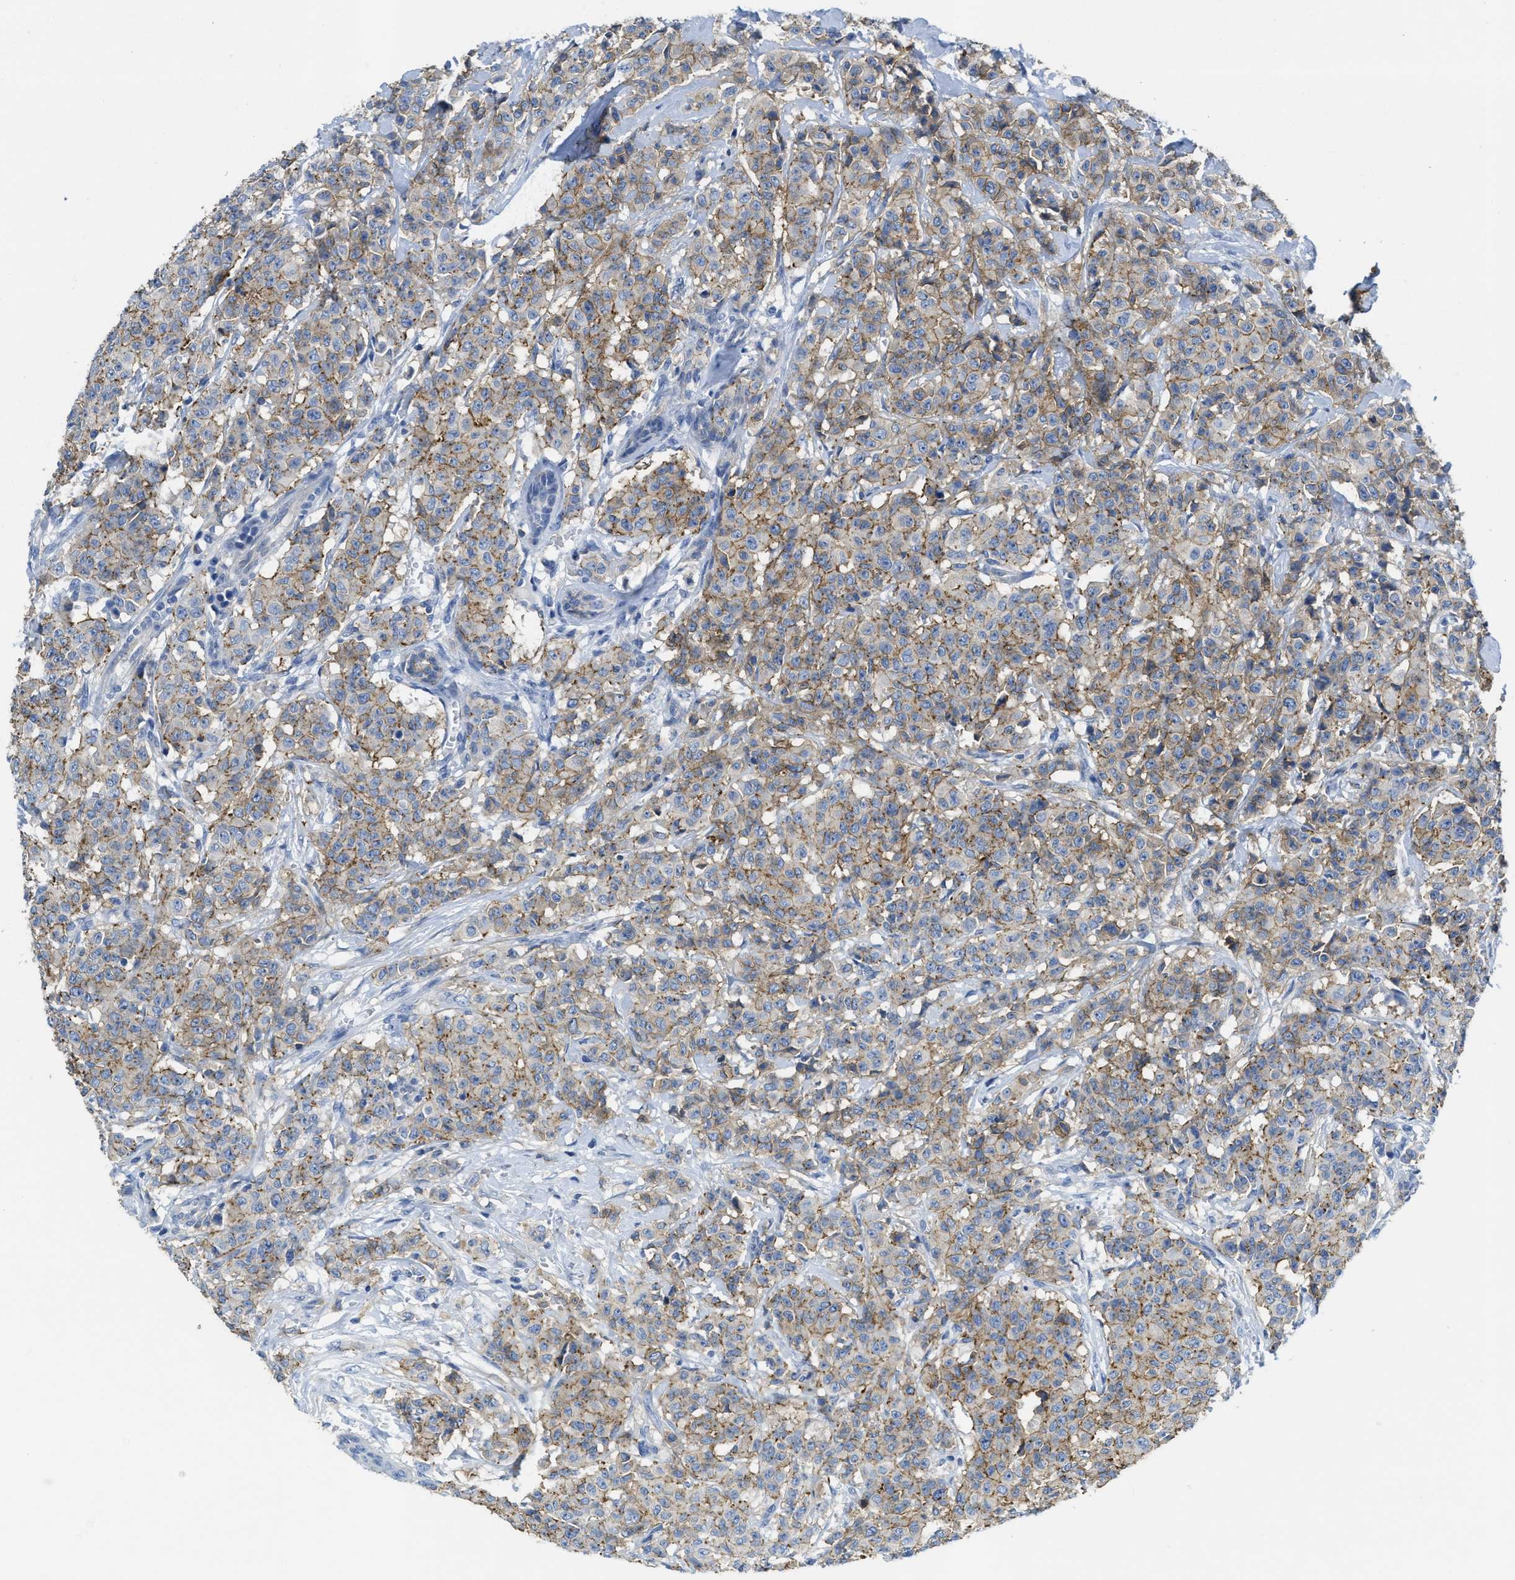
{"staining": {"intensity": "moderate", "quantity": ">75%", "location": "cytoplasmic/membranous"}, "tissue": "breast cancer", "cell_type": "Tumor cells", "image_type": "cancer", "snomed": [{"axis": "morphology", "description": "Normal tissue, NOS"}, {"axis": "morphology", "description": "Duct carcinoma"}, {"axis": "topography", "description": "Breast"}], "caption": "The histopathology image reveals staining of infiltrating ductal carcinoma (breast), revealing moderate cytoplasmic/membranous protein expression (brown color) within tumor cells.", "gene": "CNNM4", "patient": {"sex": "female", "age": 40}}